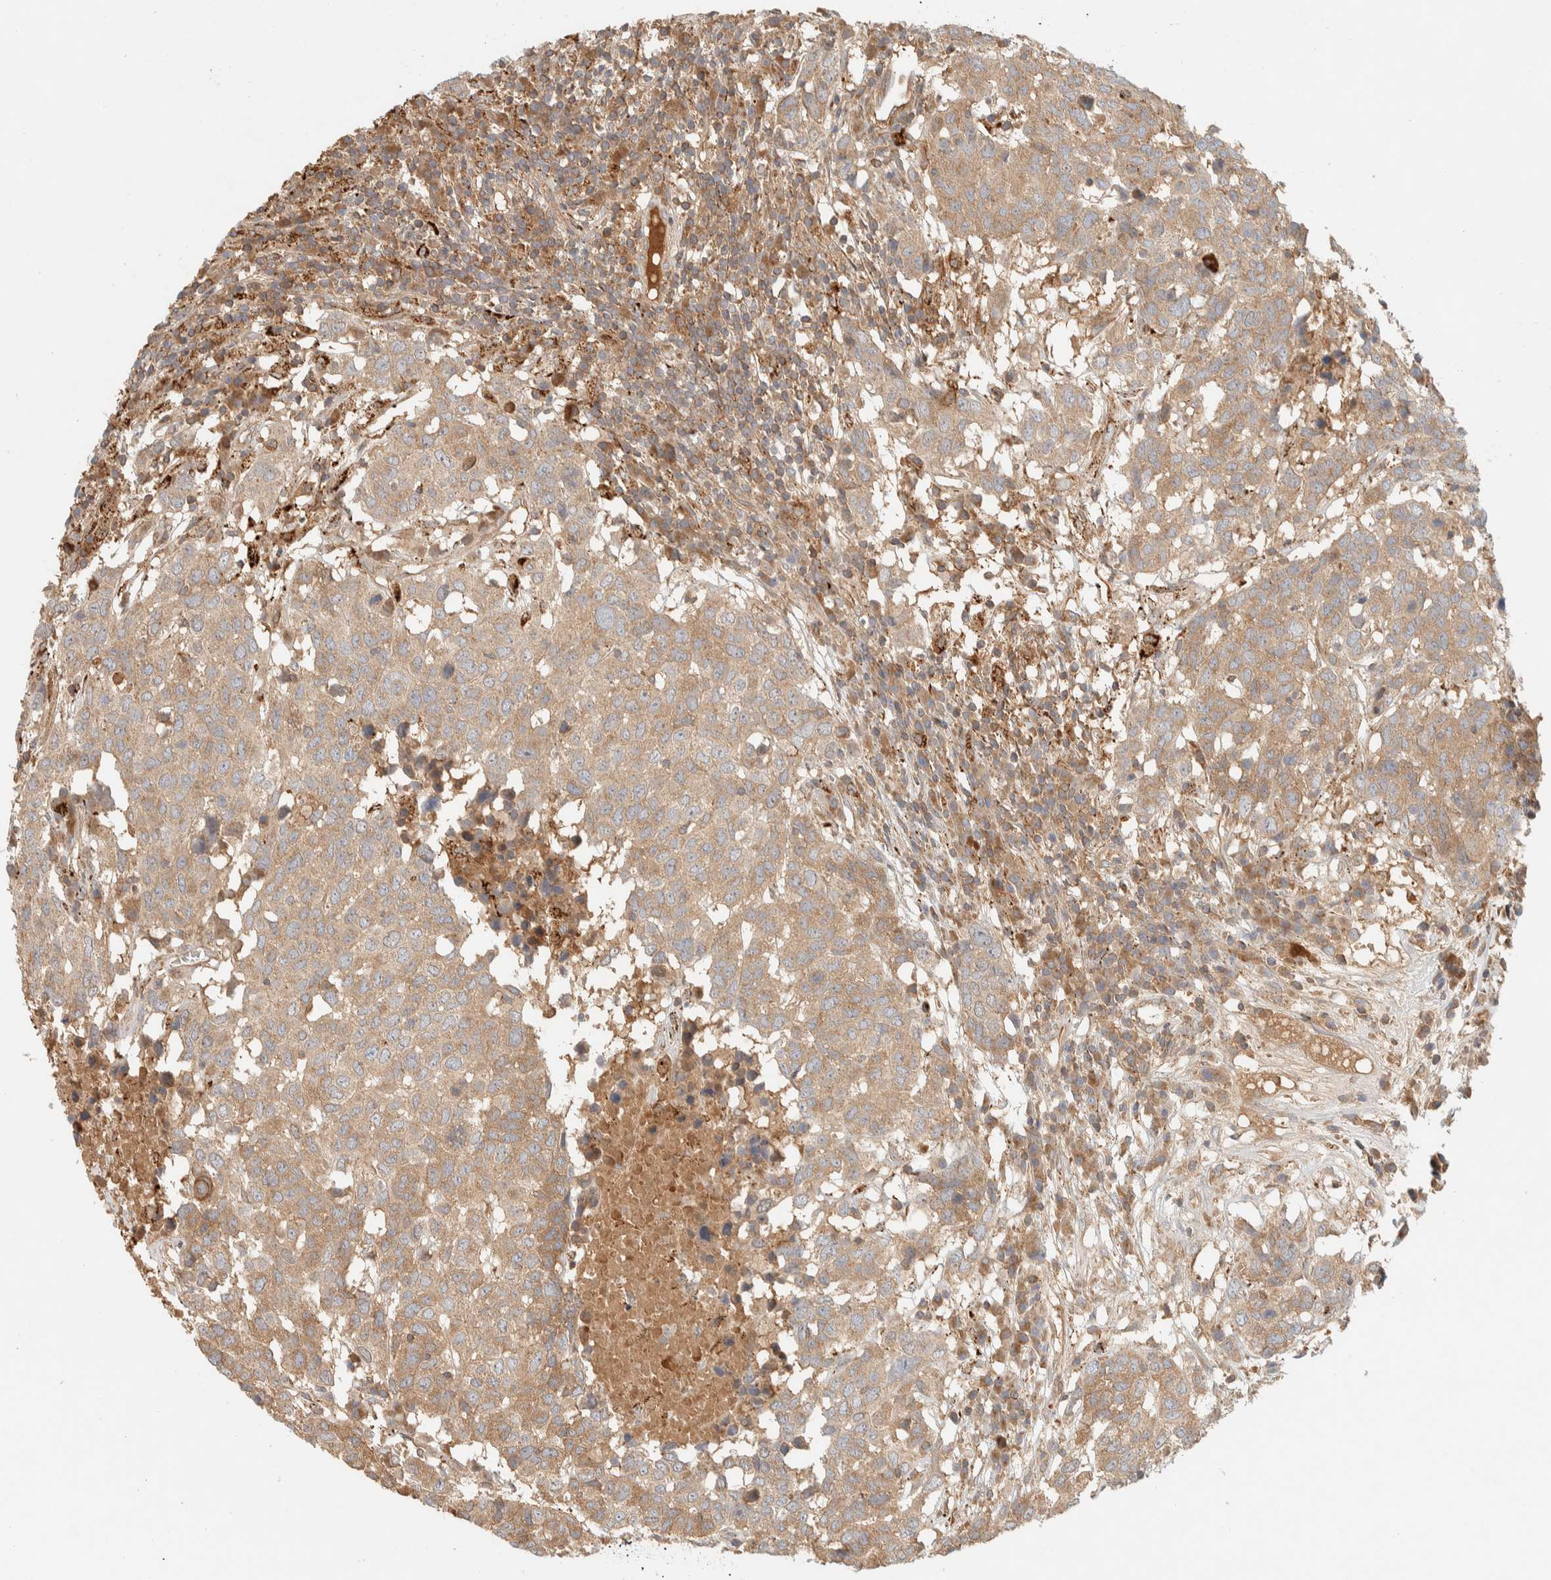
{"staining": {"intensity": "weak", "quantity": ">75%", "location": "cytoplasmic/membranous"}, "tissue": "head and neck cancer", "cell_type": "Tumor cells", "image_type": "cancer", "snomed": [{"axis": "morphology", "description": "Squamous cell carcinoma, NOS"}, {"axis": "topography", "description": "Head-Neck"}], "caption": "Head and neck cancer stained for a protein (brown) reveals weak cytoplasmic/membranous positive staining in about >75% of tumor cells.", "gene": "FAM167A", "patient": {"sex": "male", "age": 66}}